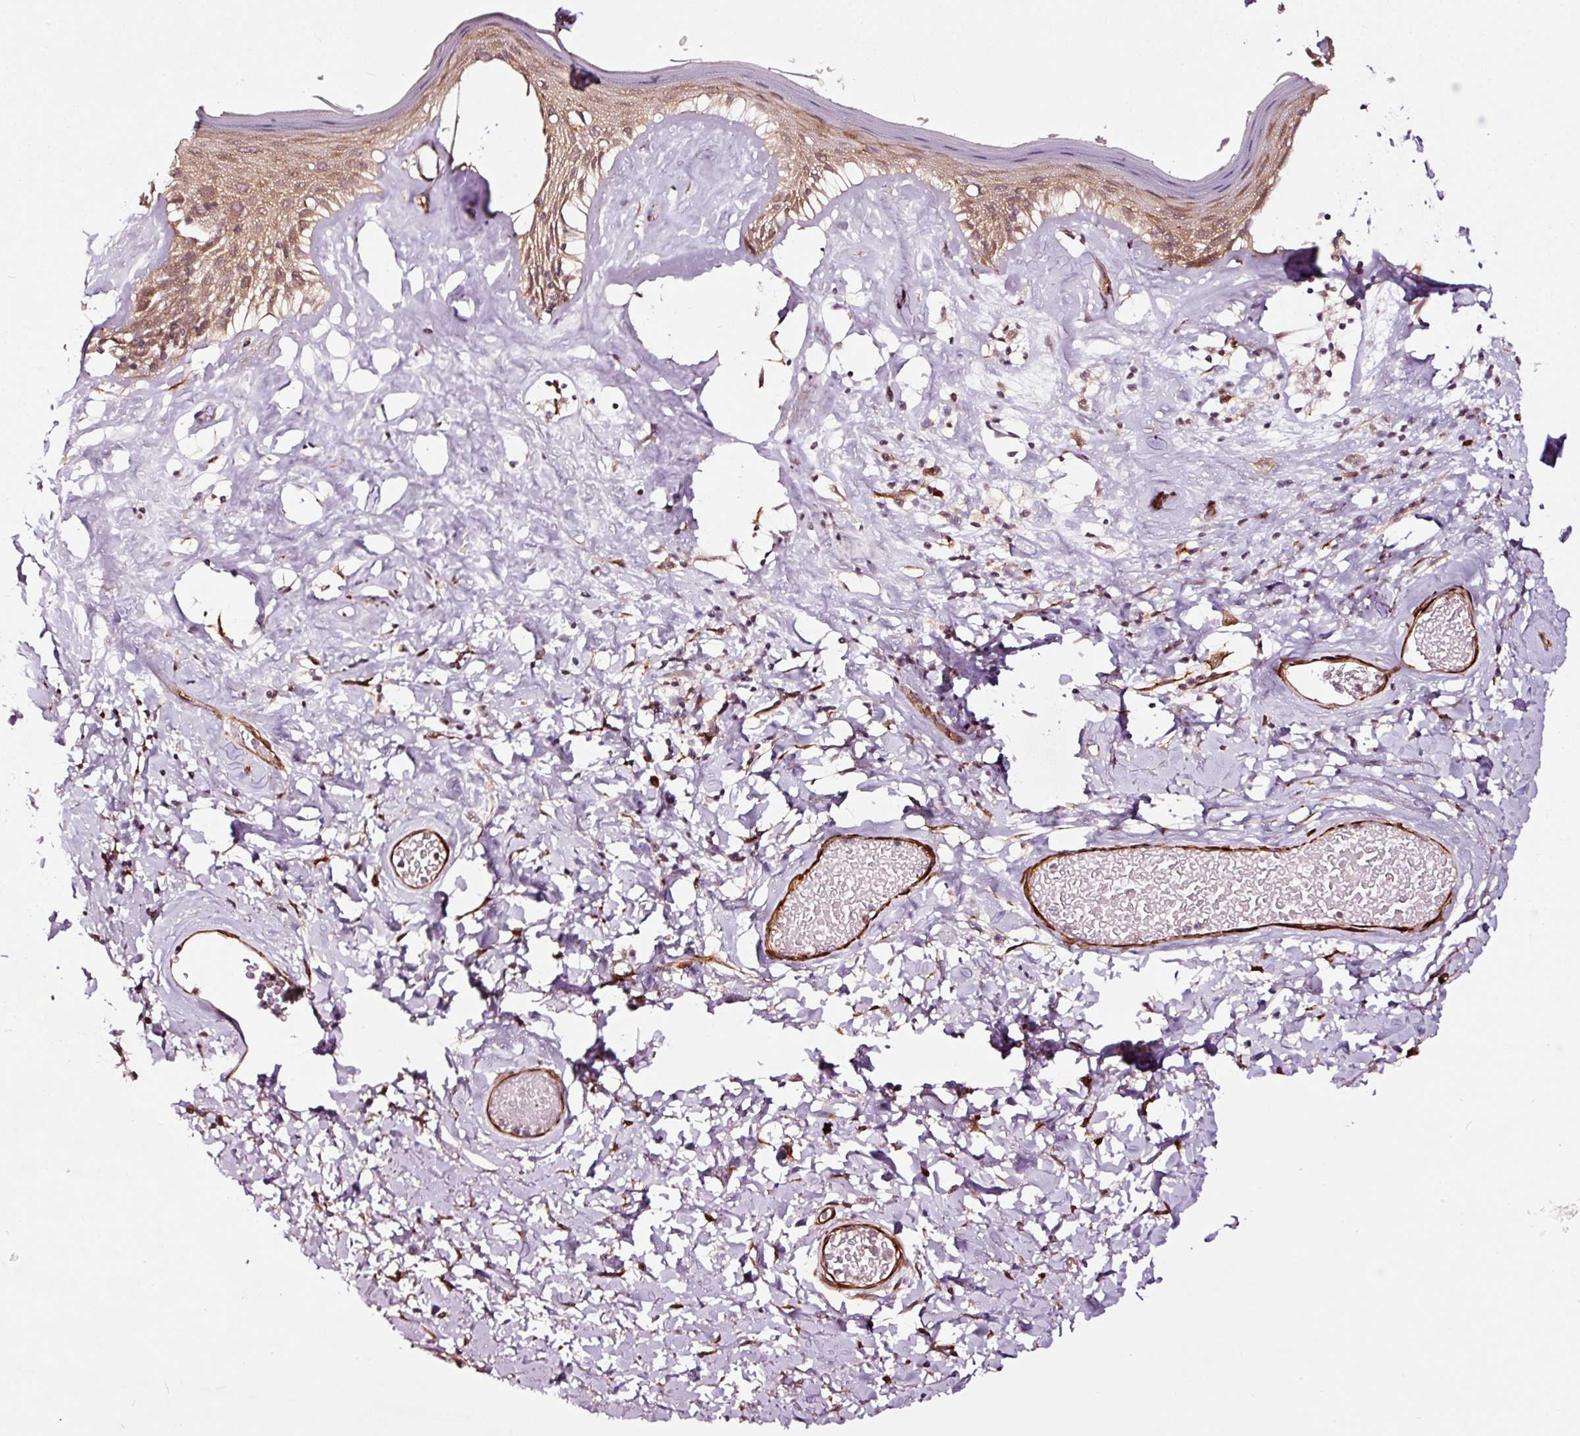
{"staining": {"intensity": "moderate", "quantity": ">75%", "location": "cytoplasmic/membranous,nuclear"}, "tissue": "skin", "cell_type": "Epidermal cells", "image_type": "normal", "snomed": [{"axis": "morphology", "description": "Normal tissue, NOS"}, {"axis": "morphology", "description": "Inflammation, NOS"}, {"axis": "topography", "description": "Vulva"}], "caption": "The image displays immunohistochemical staining of unremarkable skin. There is moderate cytoplasmic/membranous,nuclear staining is seen in approximately >75% of epidermal cells. (DAB (3,3'-diaminobenzidine) IHC, brown staining for protein, blue staining for nuclei).", "gene": "TPM1", "patient": {"sex": "female", "age": 86}}